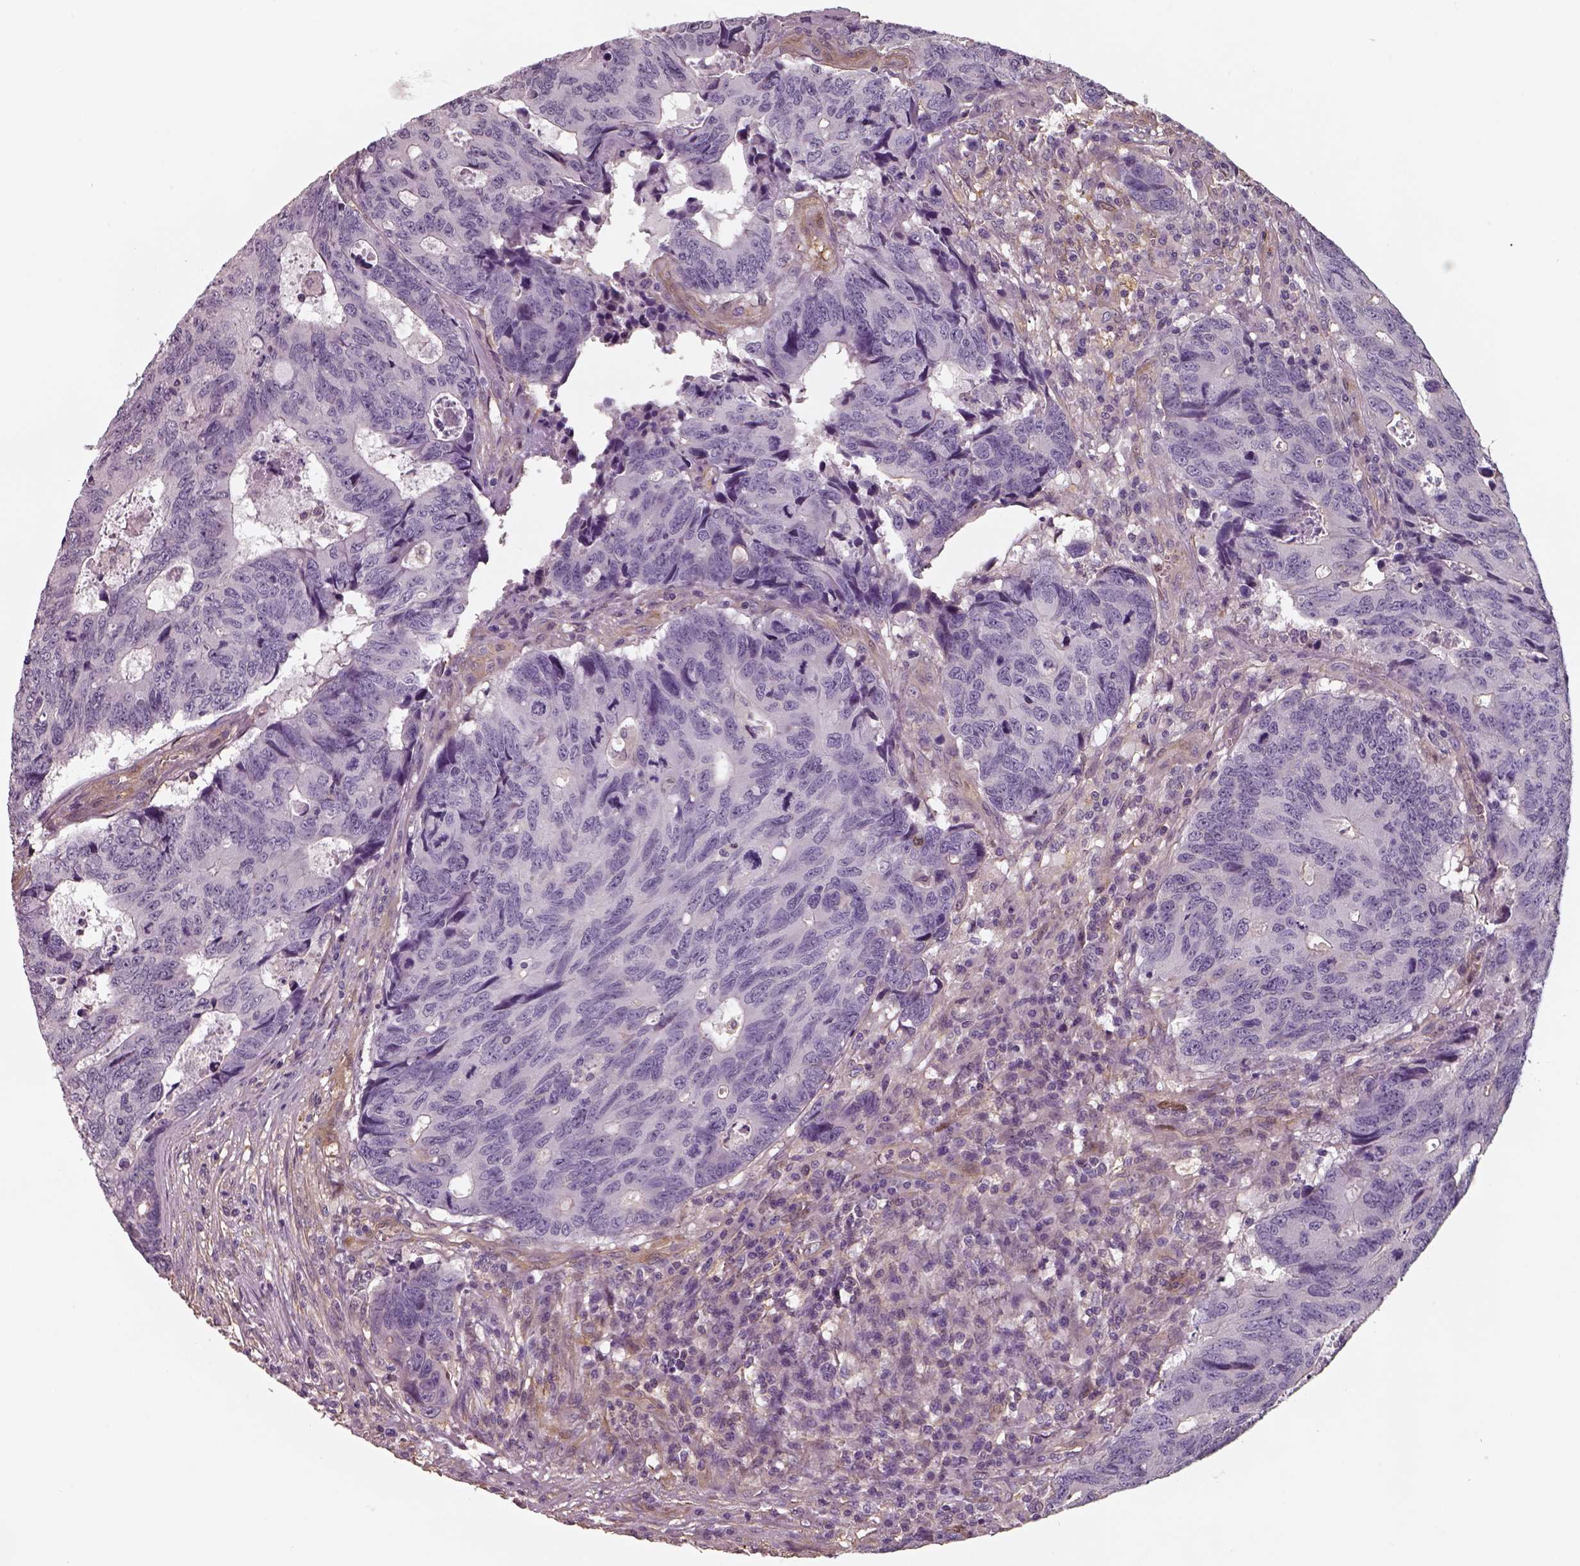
{"staining": {"intensity": "negative", "quantity": "none", "location": "none"}, "tissue": "colorectal cancer", "cell_type": "Tumor cells", "image_type": "cancer", "snomed": [{"axis": "morphology", "description": "Adenocarcinoma, NOS"}, {"axis": "topography", "description": "Colon"}], "caption": "A micrograph of colorectal adenocarcinoma stained for a protein exhibits no brown staining in tumor cells. The staining was performed using DAB to visualize the protein expression in brown, while the nuclei were stained in blue with hematoxylin (Magnification: 20x).", "gene": "ISYNA1", "patient": {"sex": "female", "age": 77}}